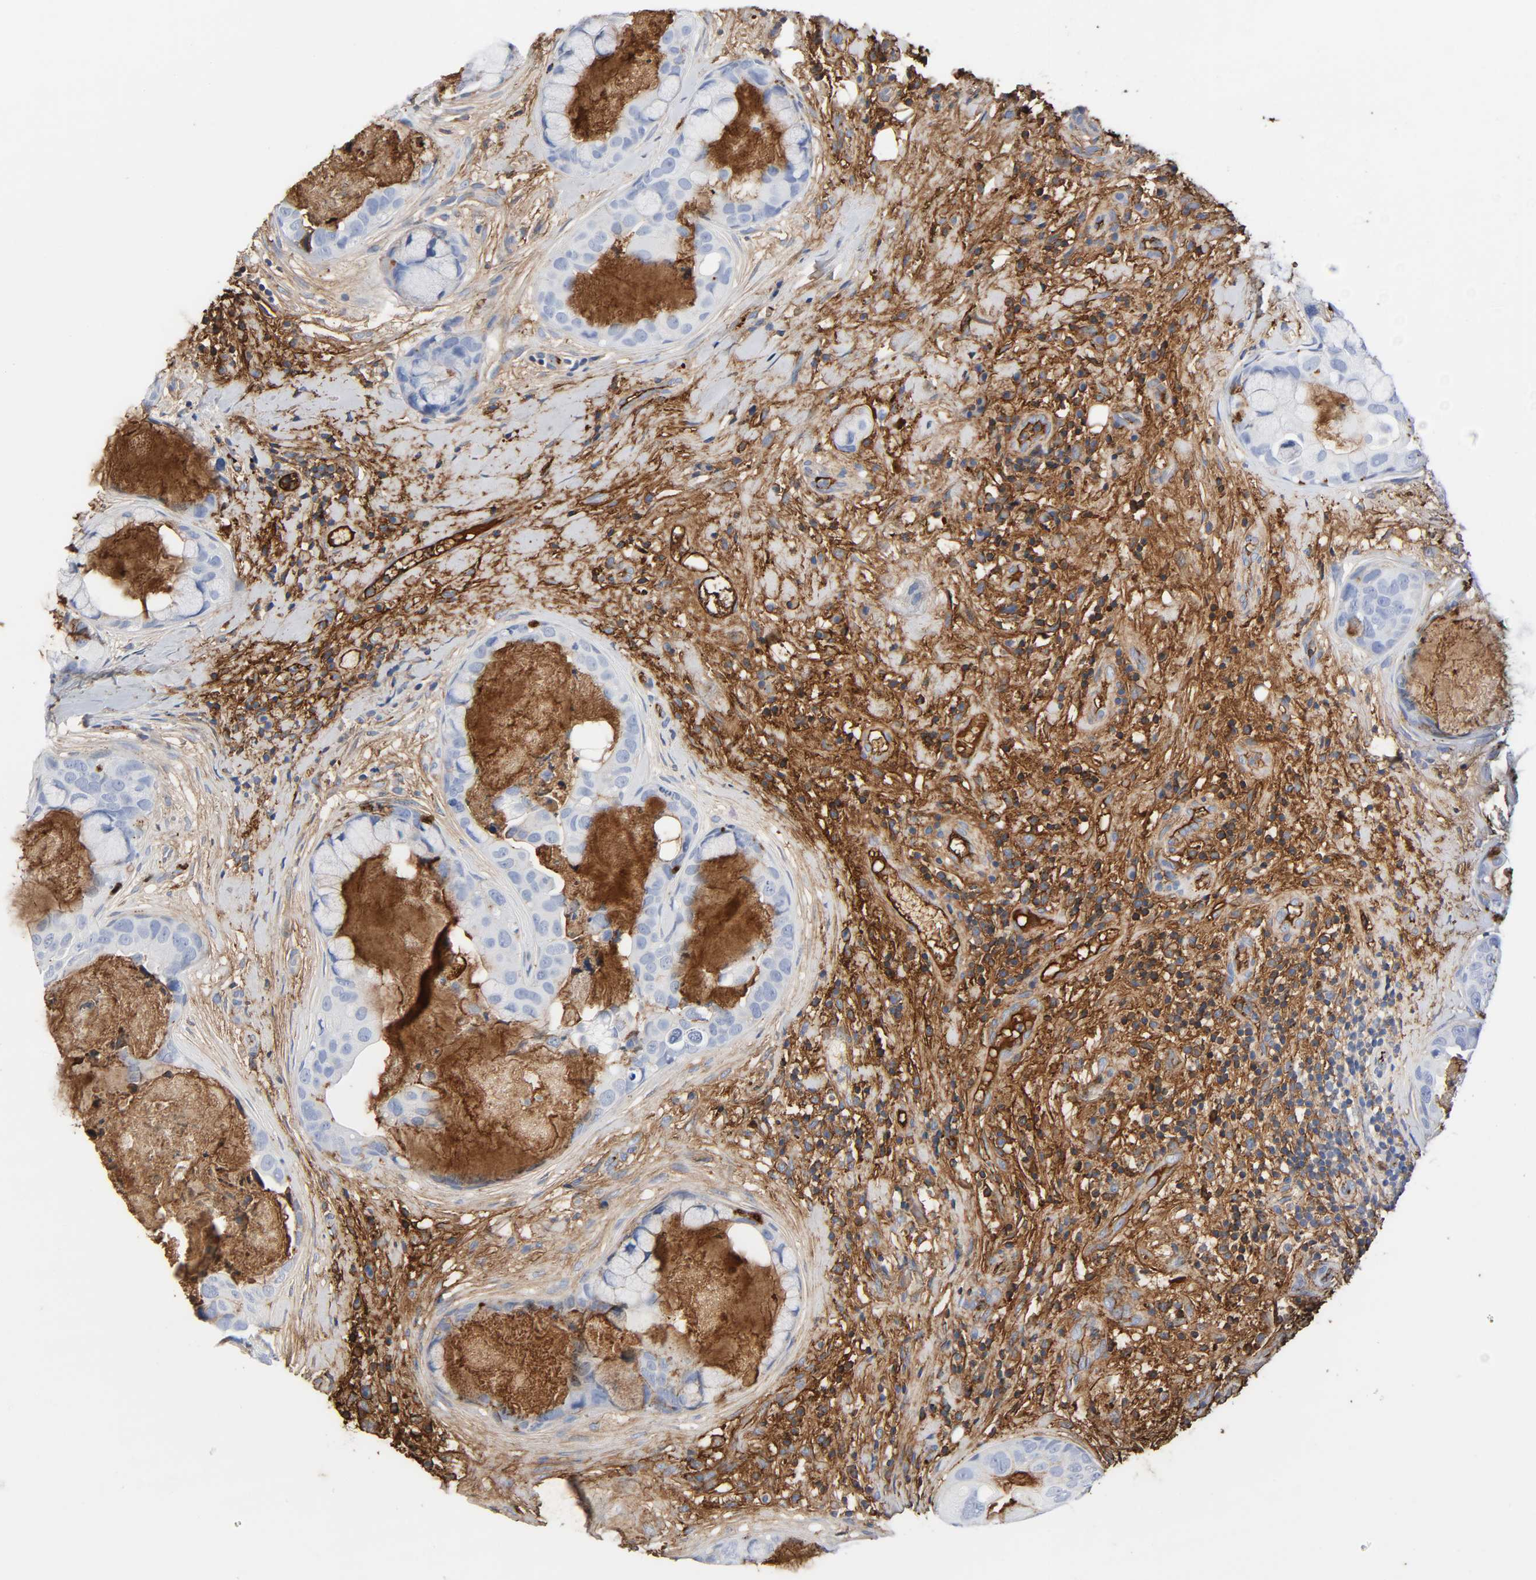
{"staining": {"intensity": "strong", "quantity": "<25%", "location": "cytoplasmic/membranous"}, "tissue": "breast cancer", "cell_type": "Tumor cells", "image_type": "cancer", "snomed": [{"axis": "morphology", "description": "Duct carcinoma"}, {"axis": "topography", "description": "Breast"}], "caption": "Protein staining of breast infiltrating ductal carcinoma tissue demonstrates strong cytoplasmic/membranous positivity in approximately <25% of tumor cells. (Stains: DAB in brown, nuclei in blue, Microscopy: brightfield microscopy at high magnification).", "gene": "C3", "patient": {"sex": "female", "age": 40}}